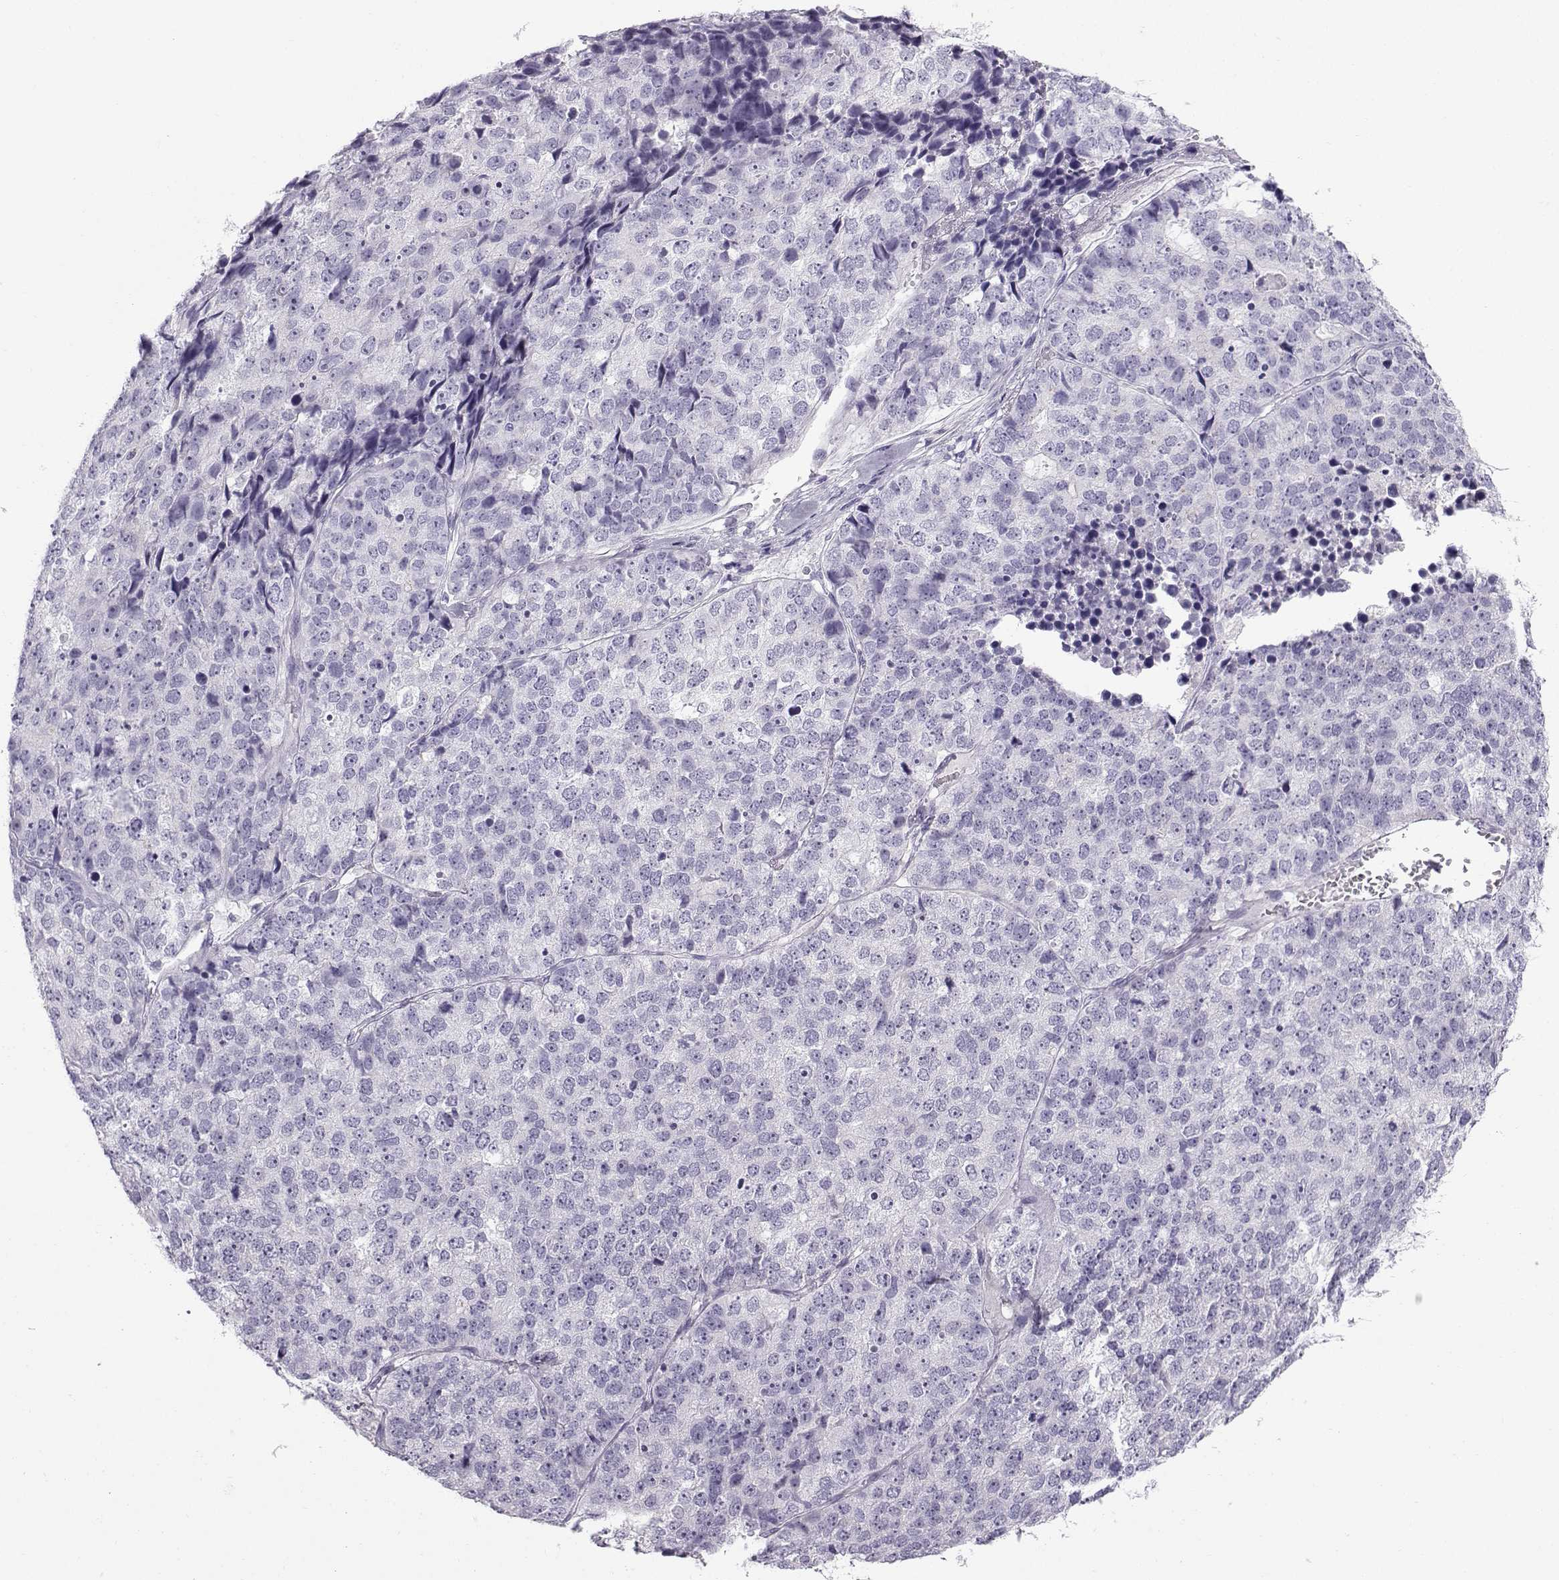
{"staining": {"intensity": "negative", "quantity": "none", "location": "none"}, "tissue": "stomach cancer", "cell_type": "Tumor cells", "image_type": "cancer", "snomed": [{"axis": "morphology", "description": "Adenocarcinoma, NOS"}, {"axis": "topography", "description": "Stomach"}], "caption": "Immunohistochemistry (IHC) image of stomach cancer (adenocarcinoma) stained for a protein (brown), which shows no staining in tumor cells.", "gene": "ZBTB8B", "patient": {"sex": "male", "age": 69}}